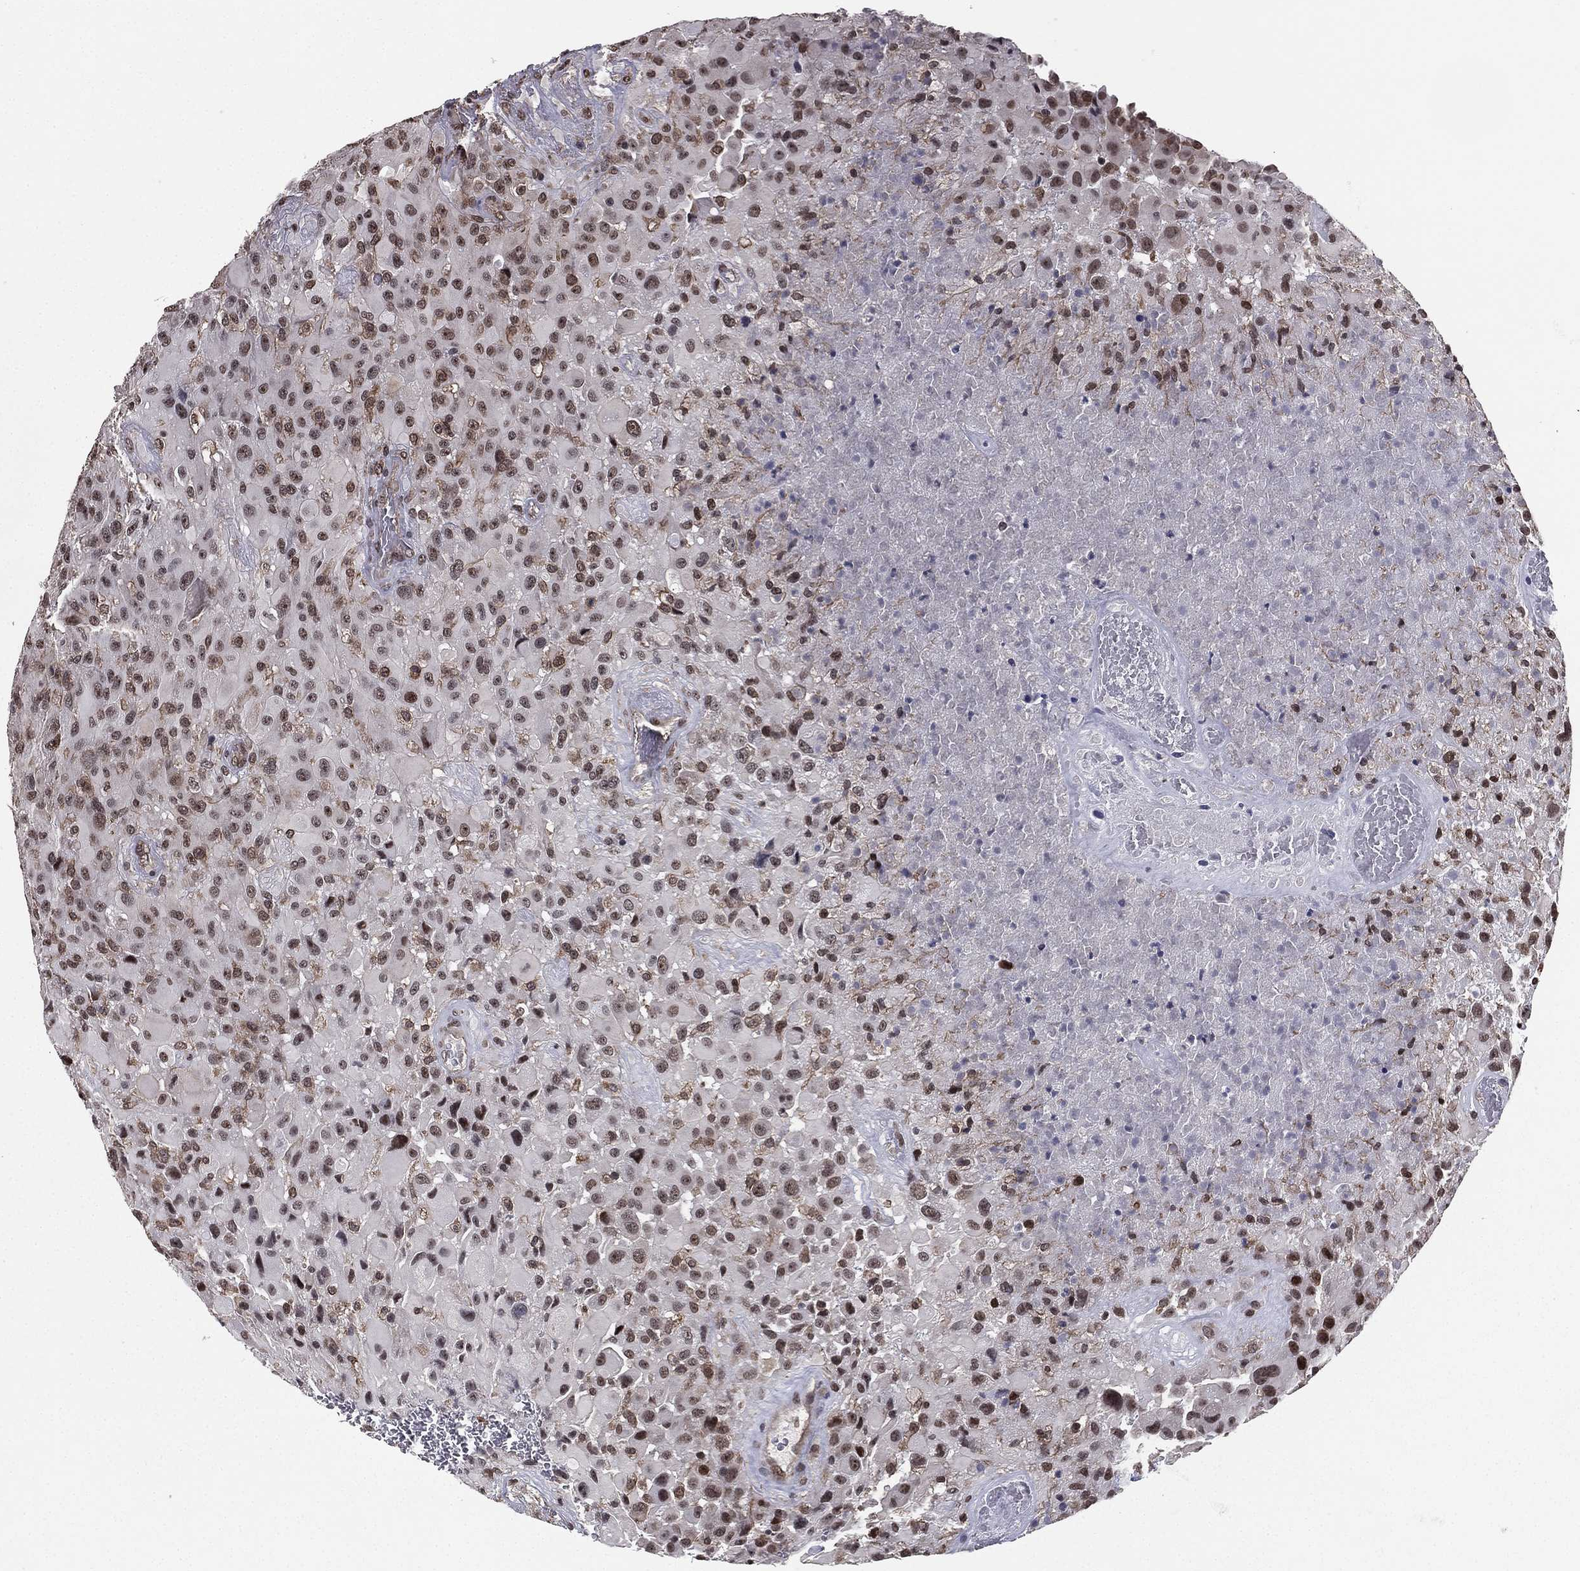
{"staining": {"intensity": "weak", "quantity": "25%-75%", "location": "nuclear"}, "tissue": "glioma", "cell_type": "Tumor cells", "image_type": "cancer", "snomed": [{"axis": "morphology", "description": "Glioma, malignant, High grade"}, {"axis": "topography", "description": "Cerebral cortex"}], "caption": "An image of malignant high-grade glioma stained for a protein displays weak nuclear brown staining in tumor cells. Using DAB (brown) and hematoxylin (blue) stains, captured at high magnification using brightfield microscopy.", "gene": "RARB", "patient": {"sex": "male", "age": 35}}